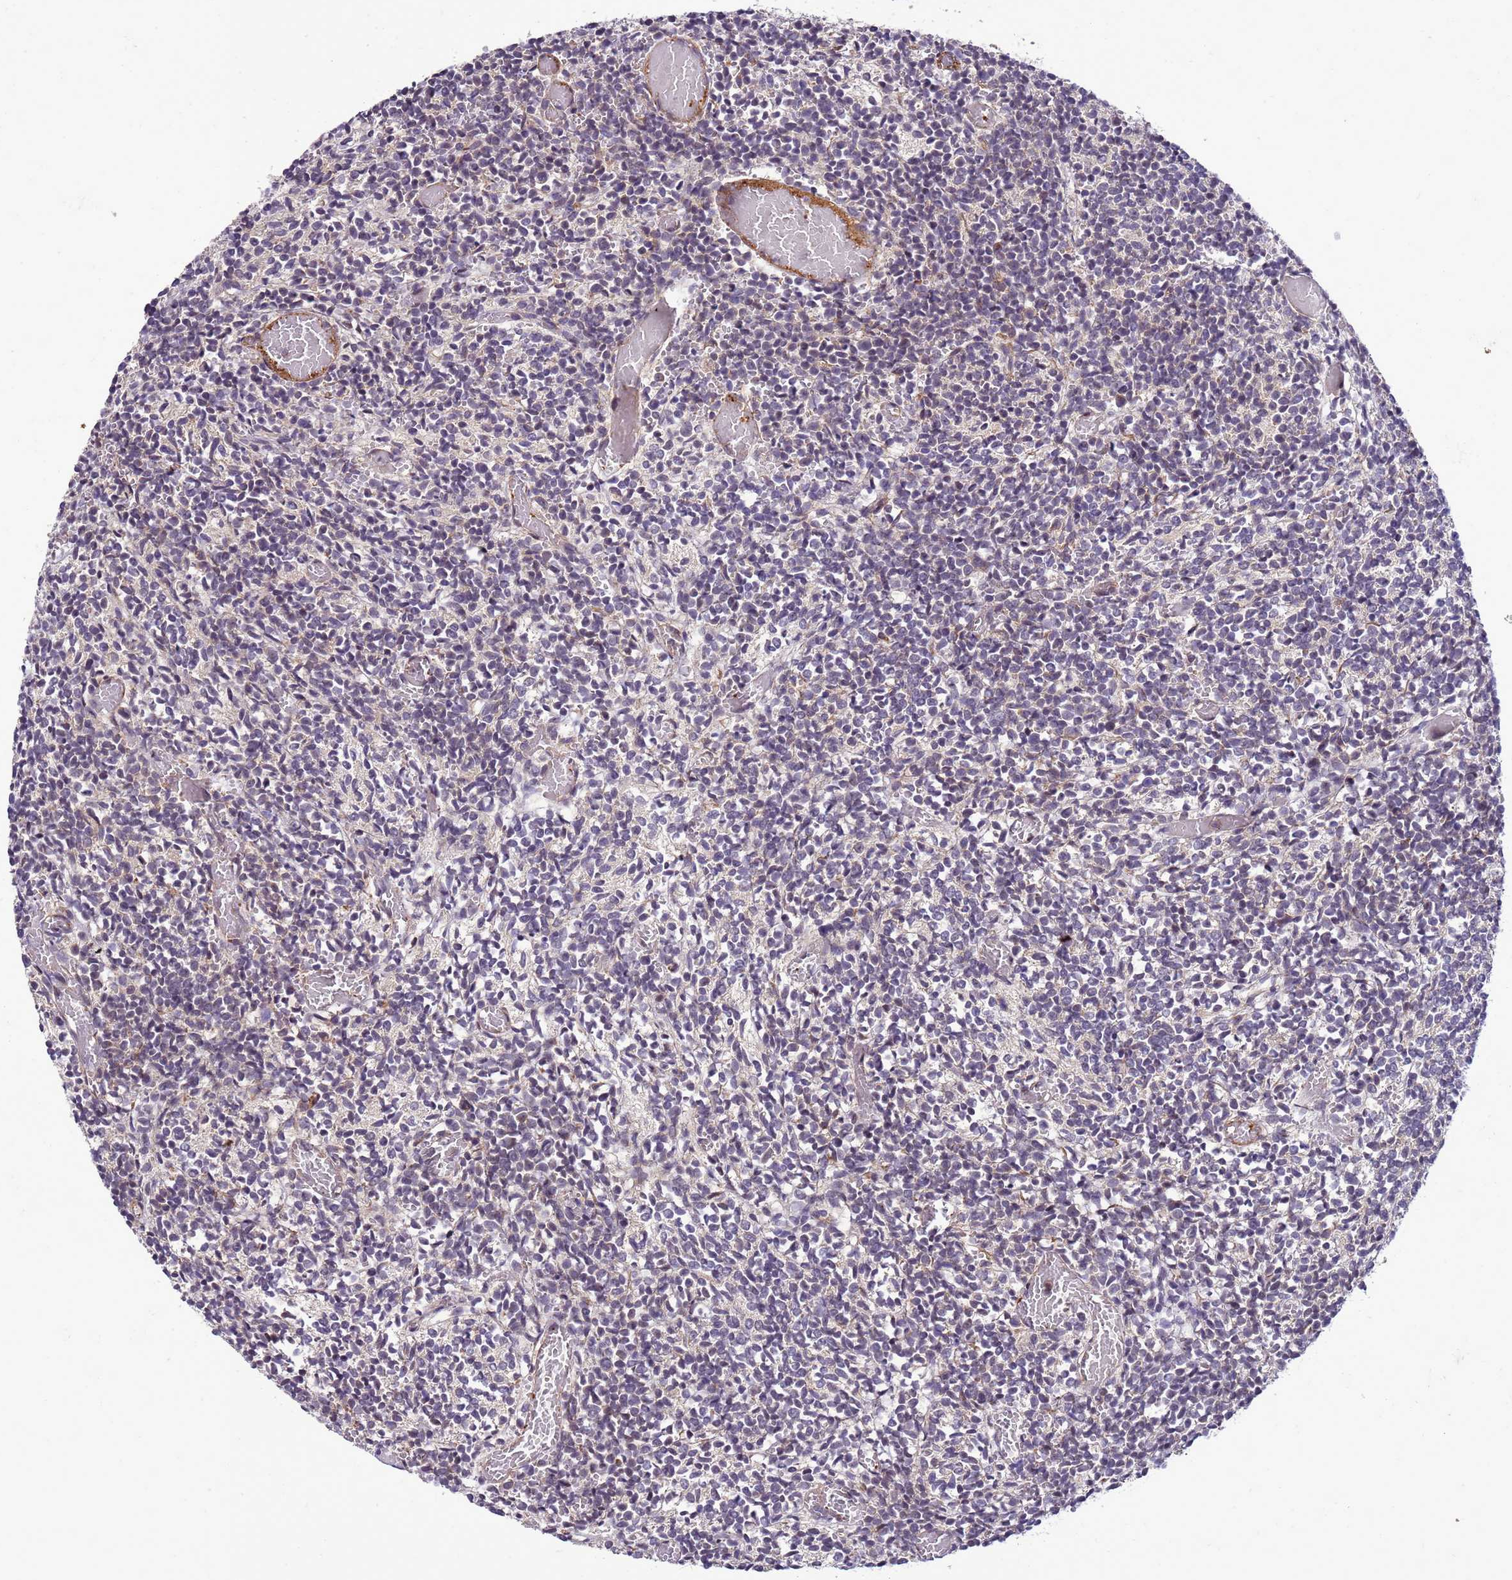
{"staining": {"intensity": "negative", "quantity": "none", "location": "none"}, "tissue": "glioma", "cell_type": "Tumor cells", "image_type": "cancer", "snomed": [{"axis": "morphology", "description": "Glioma, malignant, Low grade"}, {"axis": "topography", "description": "Brain"}], "caption": "Tumor cells show no significant protein positivity in glioma.", "gene": "GEN1", "patient": {"sex": "female", "age": 1}}